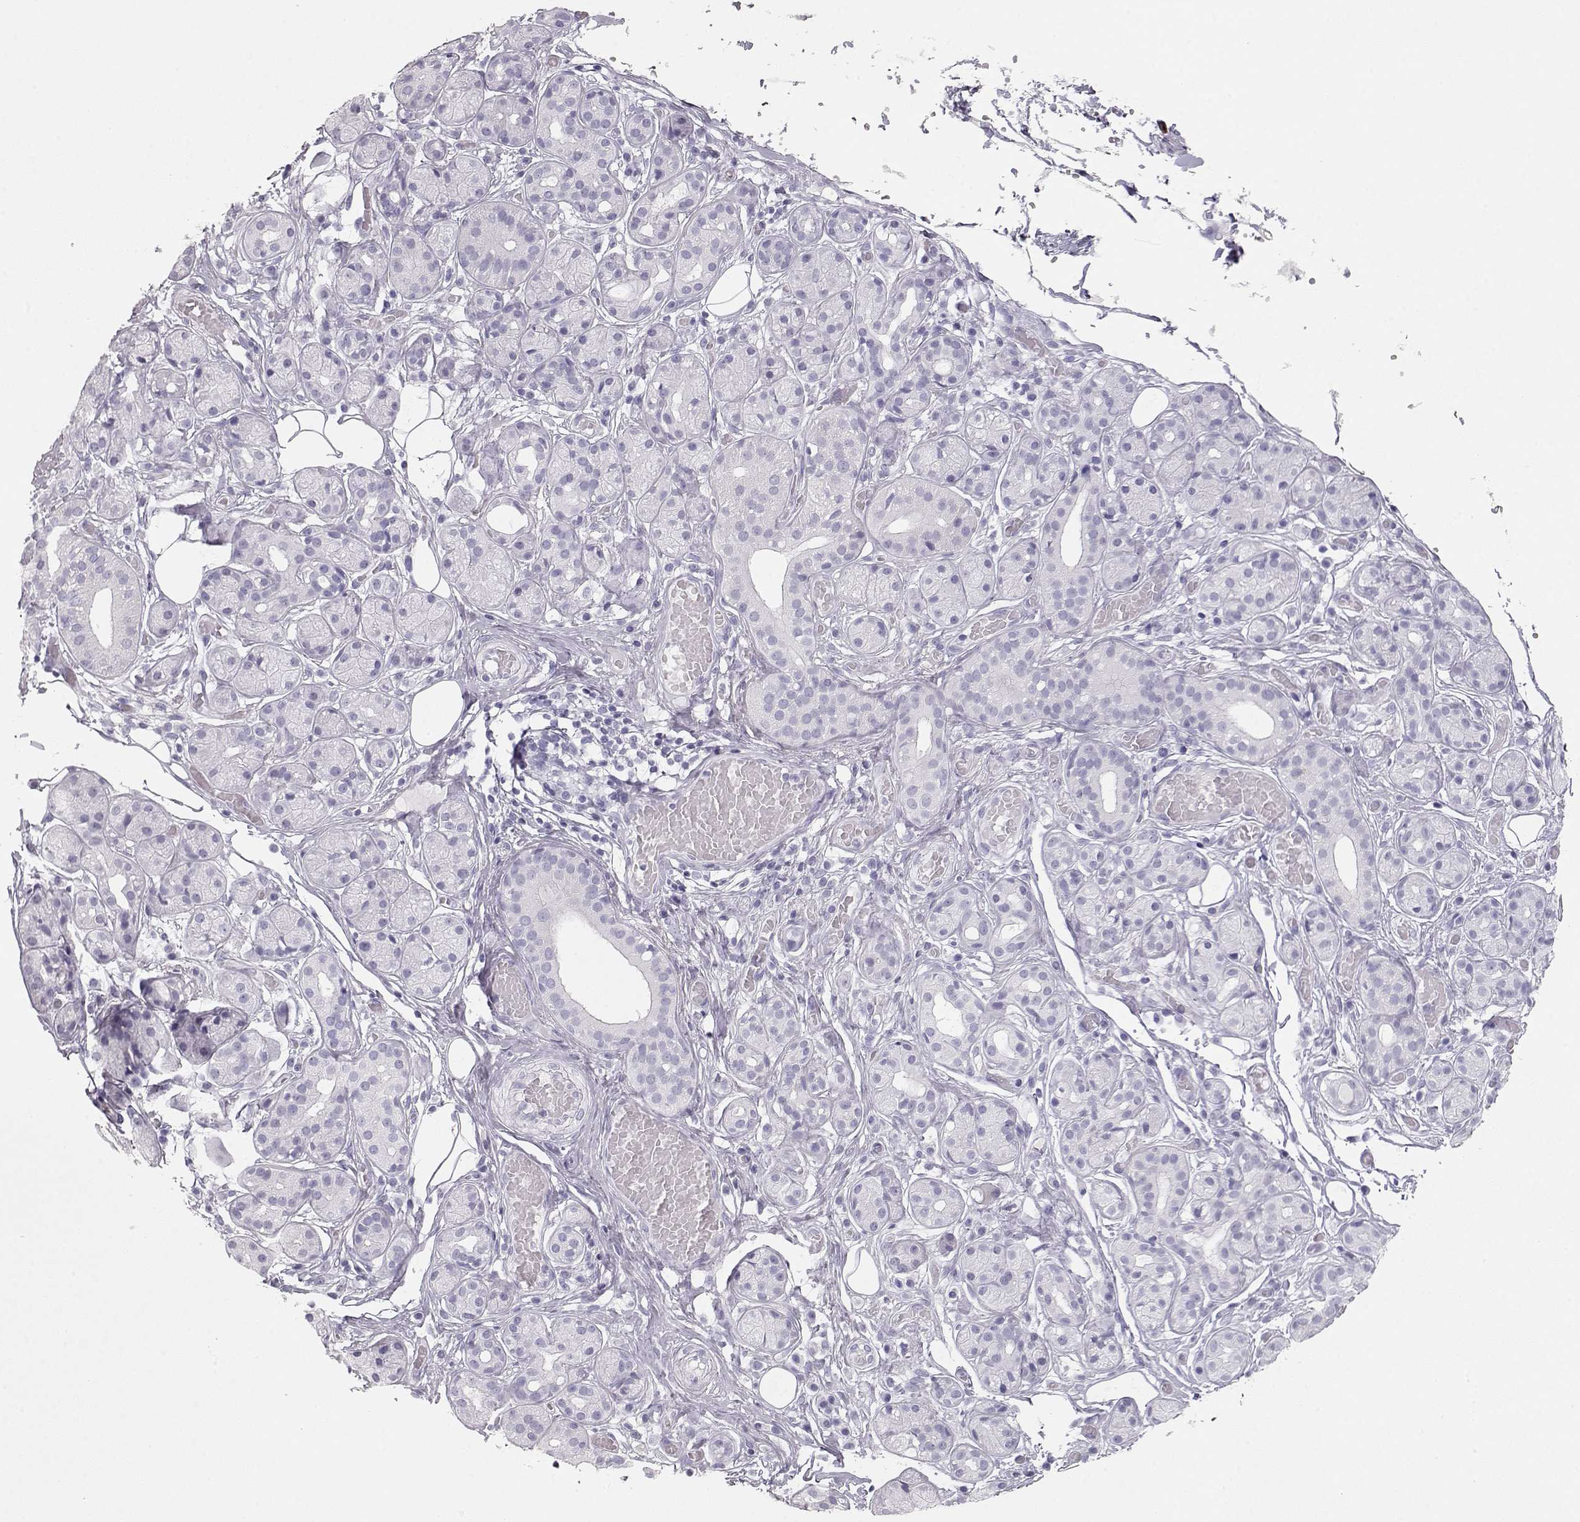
{"staining": {"intensity": "negative", "quantity": "none", "location": "none"}, "tissue": "salivary gland", "cell_type": "Glandular cells", "image_type": "normal", "snomed": [{"axis": "morphology", "description": "Normal tissue, NOS"}, {"axis": "topography", "description": "Salivary gland"}, {"axis": "topography", "description": "Peripheral nerve tissue"}], "caption": "Photomicrograph shows no significant protein expression in glandular cells of normal salivary gland. (DAB immunohistochemistry (IHC), high magnification).", "gene": "TKTL1", "patient": {"sex": "male", "age": 71}}